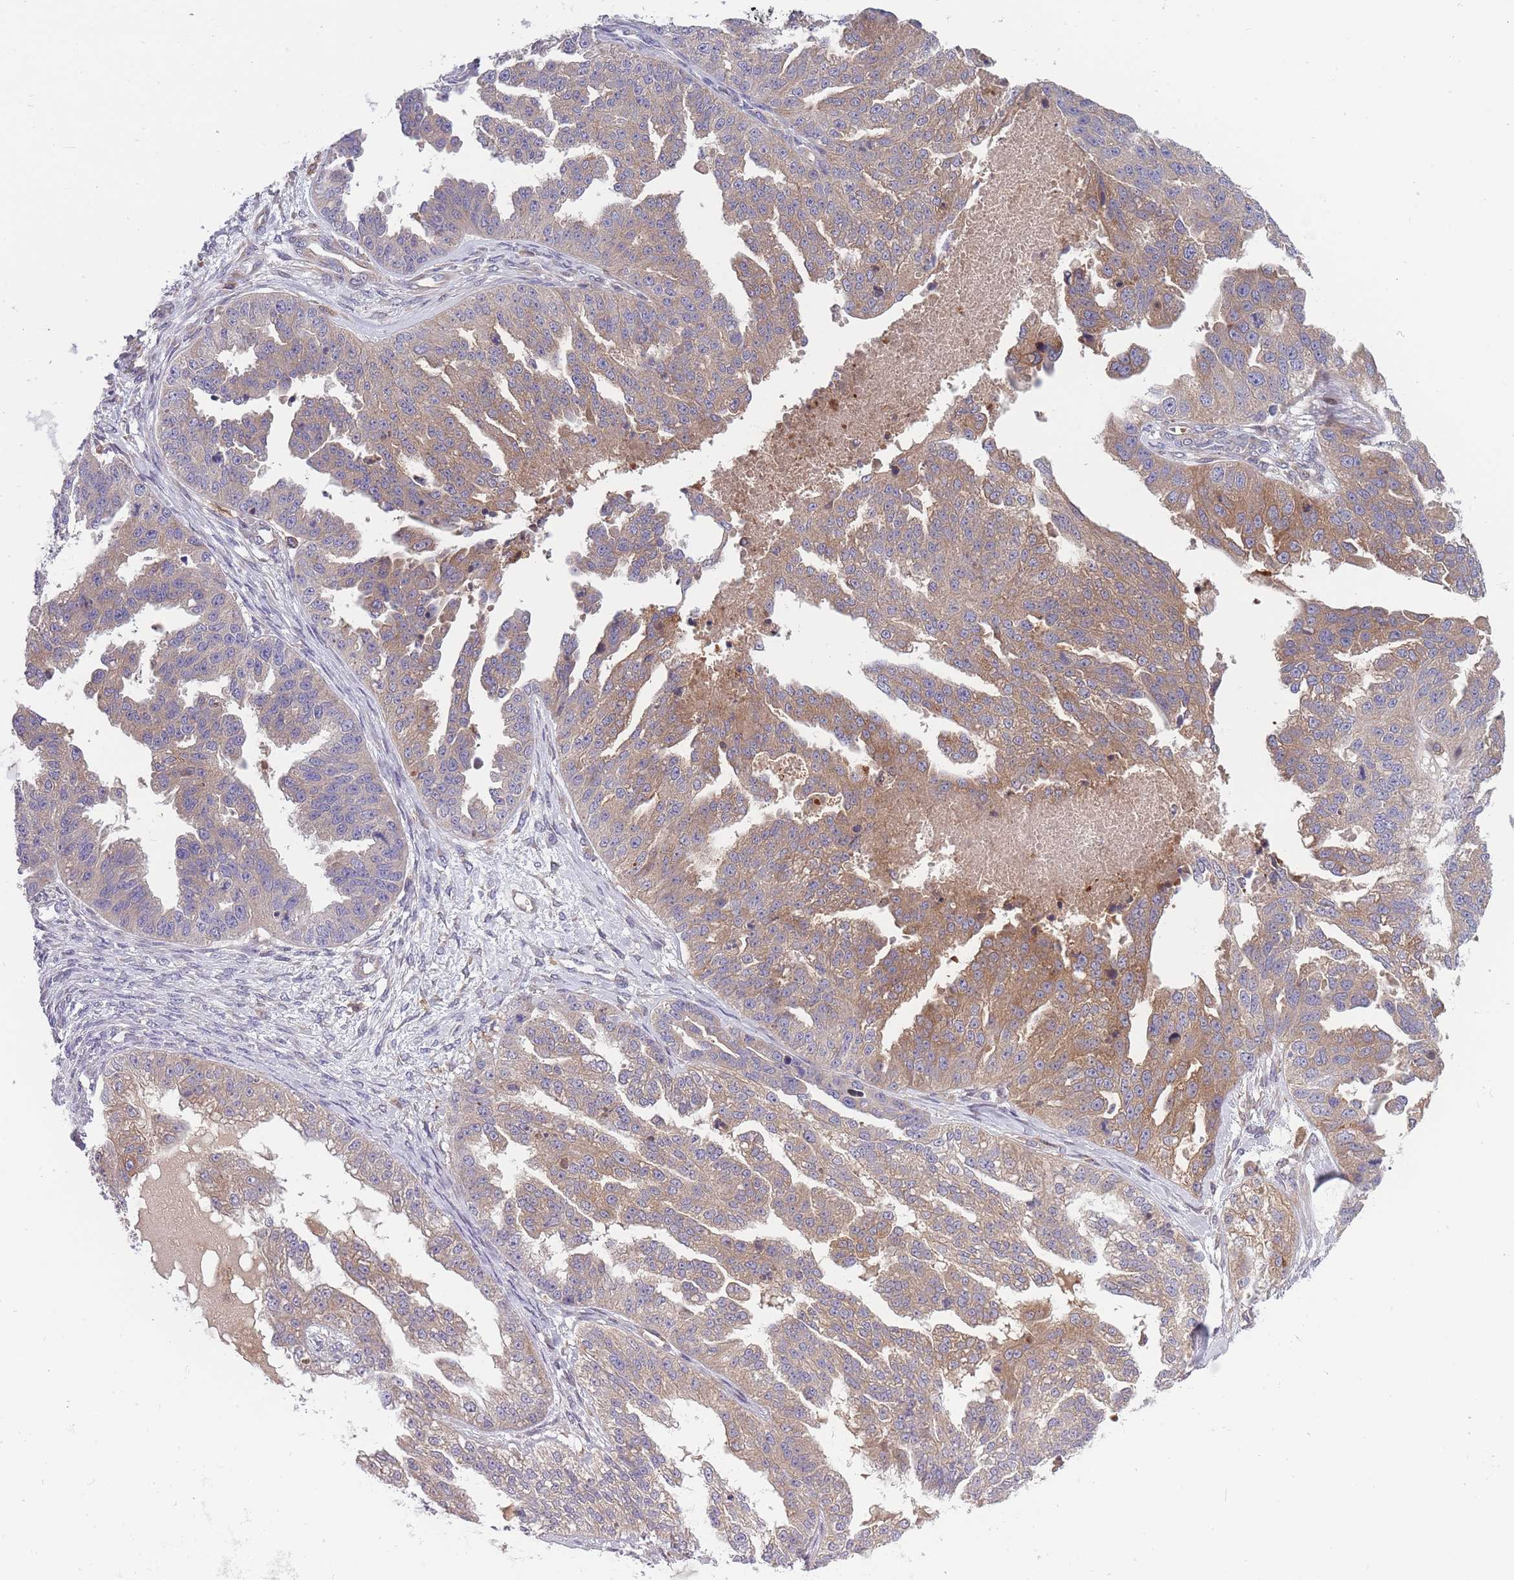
{"staining": {"intensity": "moderate", "quantity": "25%-75%", "location": "cytoplasmic/membranous"}, "tissue": "ovarian cancer", "cell_type": "Tumor cells", "image_type": "cancer", "snomed": [{"axis": "morphology", "description": "Cystadenocarcinoma, serous, NOS"}, {"axis": "topography", "description": "Ovary"}], "caption": "The immunohistochemical stain shows moderate cytoplasmic/membranous expression in tumor cells of ovarian cancer (serous cystadenocarcinoma) tissue.", "gene": "CRYGN", "patient": {"sex": "female", "age": 58}}